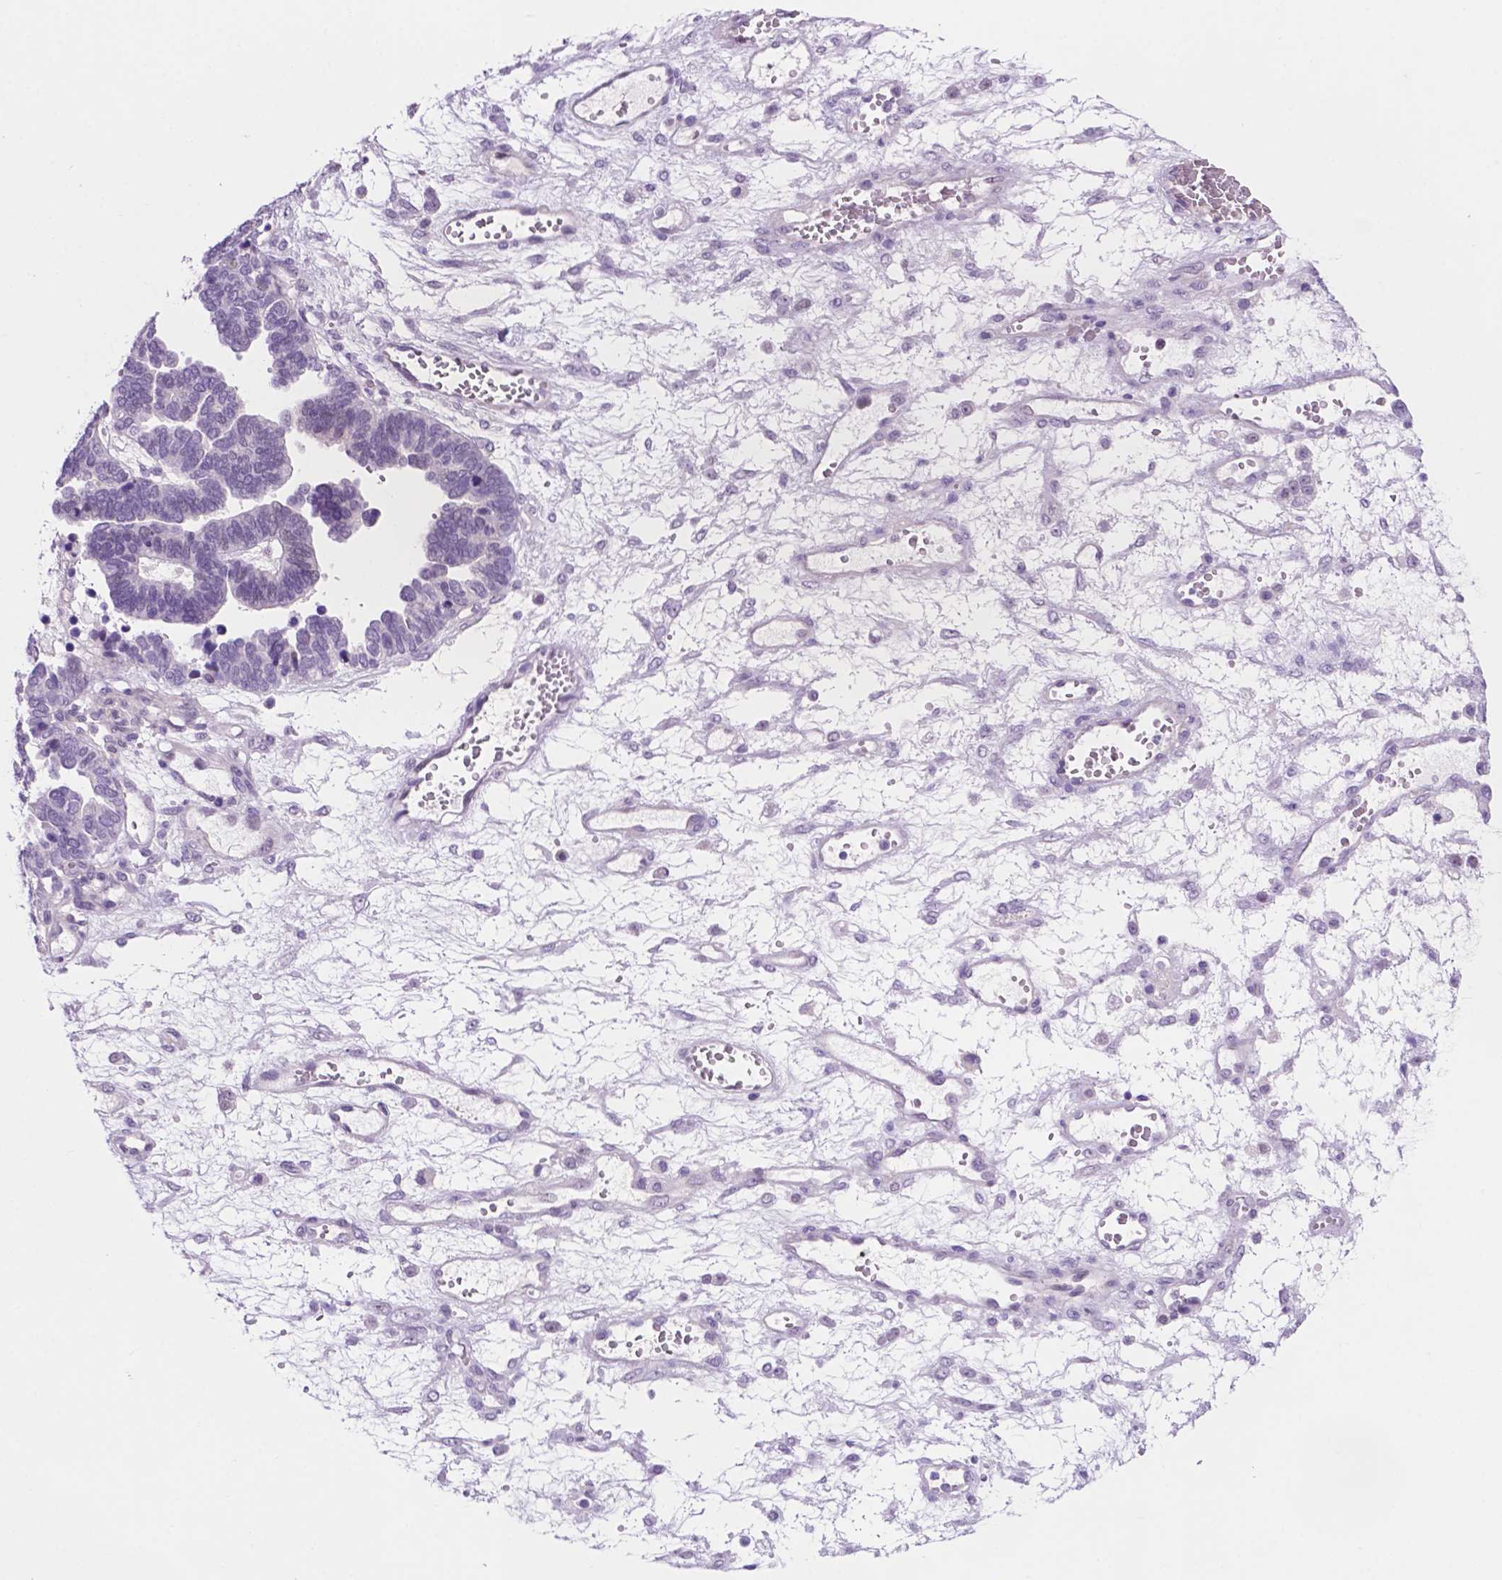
{"staining": {"intensity": "negative", "quantity": "none", "location": "none"}, "tissue": "ovarian cancer", "cell_type": "Tumor cells", "image_type": "cancer", "snomed": [{"axis": "morphology", "description": "Cystadenocarcinoma, serous, NOS"}, {"axis": "topography", "description": "Ovary"}], "caption": "A histopathology image of human ovarian cancer is negative for staining in tumor cells. (Immunohistochemistry (ihc), brightfield microscopy, high magnification).", "gene": "ACY3", "patient": {"sex": "female", "age": 51}}